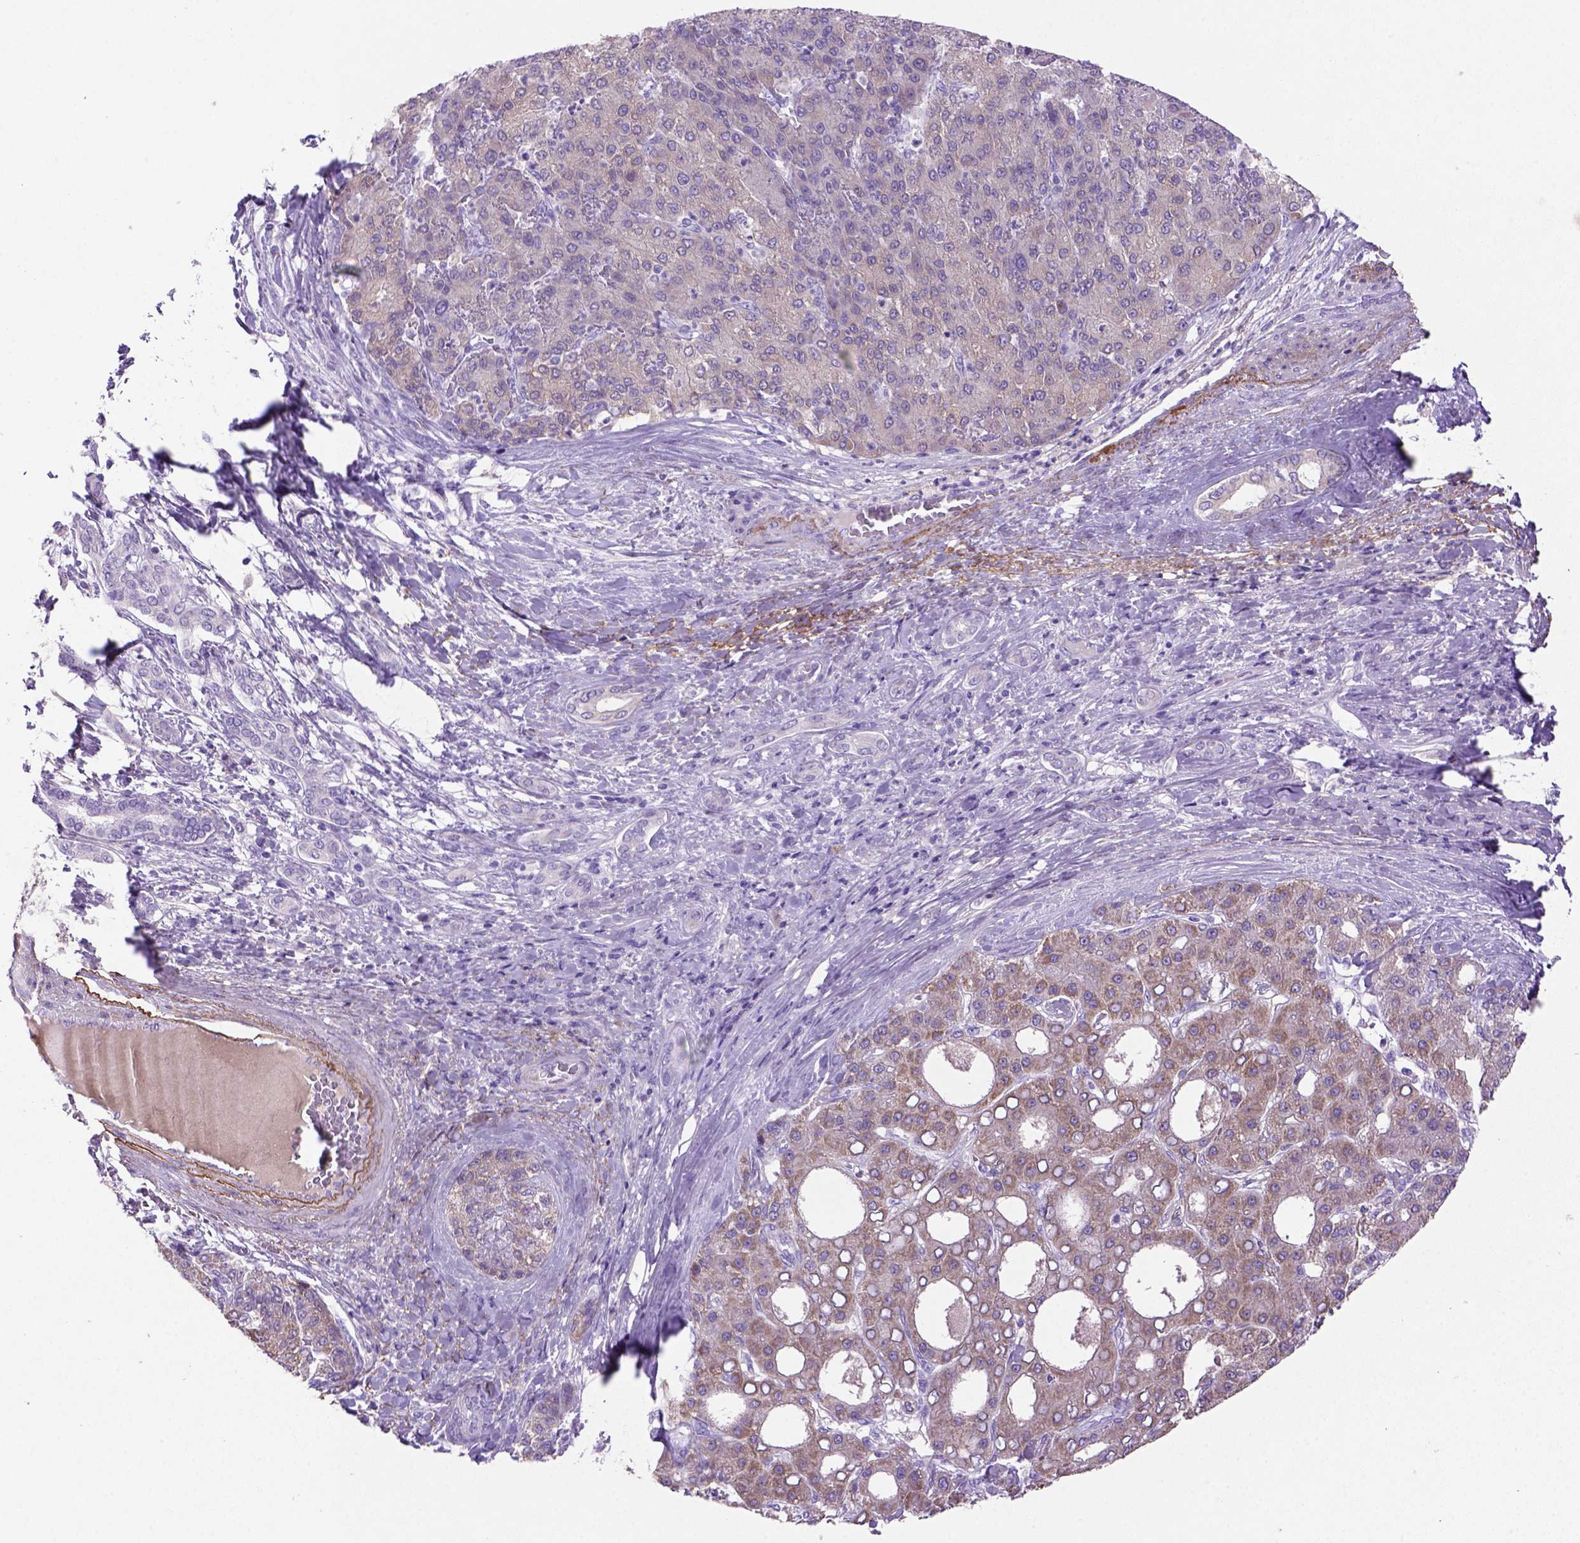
{"staining": {"intensity": "weak", "quantity": "25%-75%", "location": "cytoplasmic/membranous"}, "tissue": "liver cancer", "cell_type": "Tumor cells", "image_type": "cancer", "snomed": [{"axis": "morphology", "description": "Carcinoma, Hepatocellular, NOS"}, {"axis": "topography", "description": "Liver"}], "caption": "This is a micrograph of immunohistochemistry (IHC) staining of liver cancer, which shows weak positivity in the cytoplasmic/membranous of tumor cells.", "gene": "SIRPD", "patient": {"sex": "male", "age": 65}}